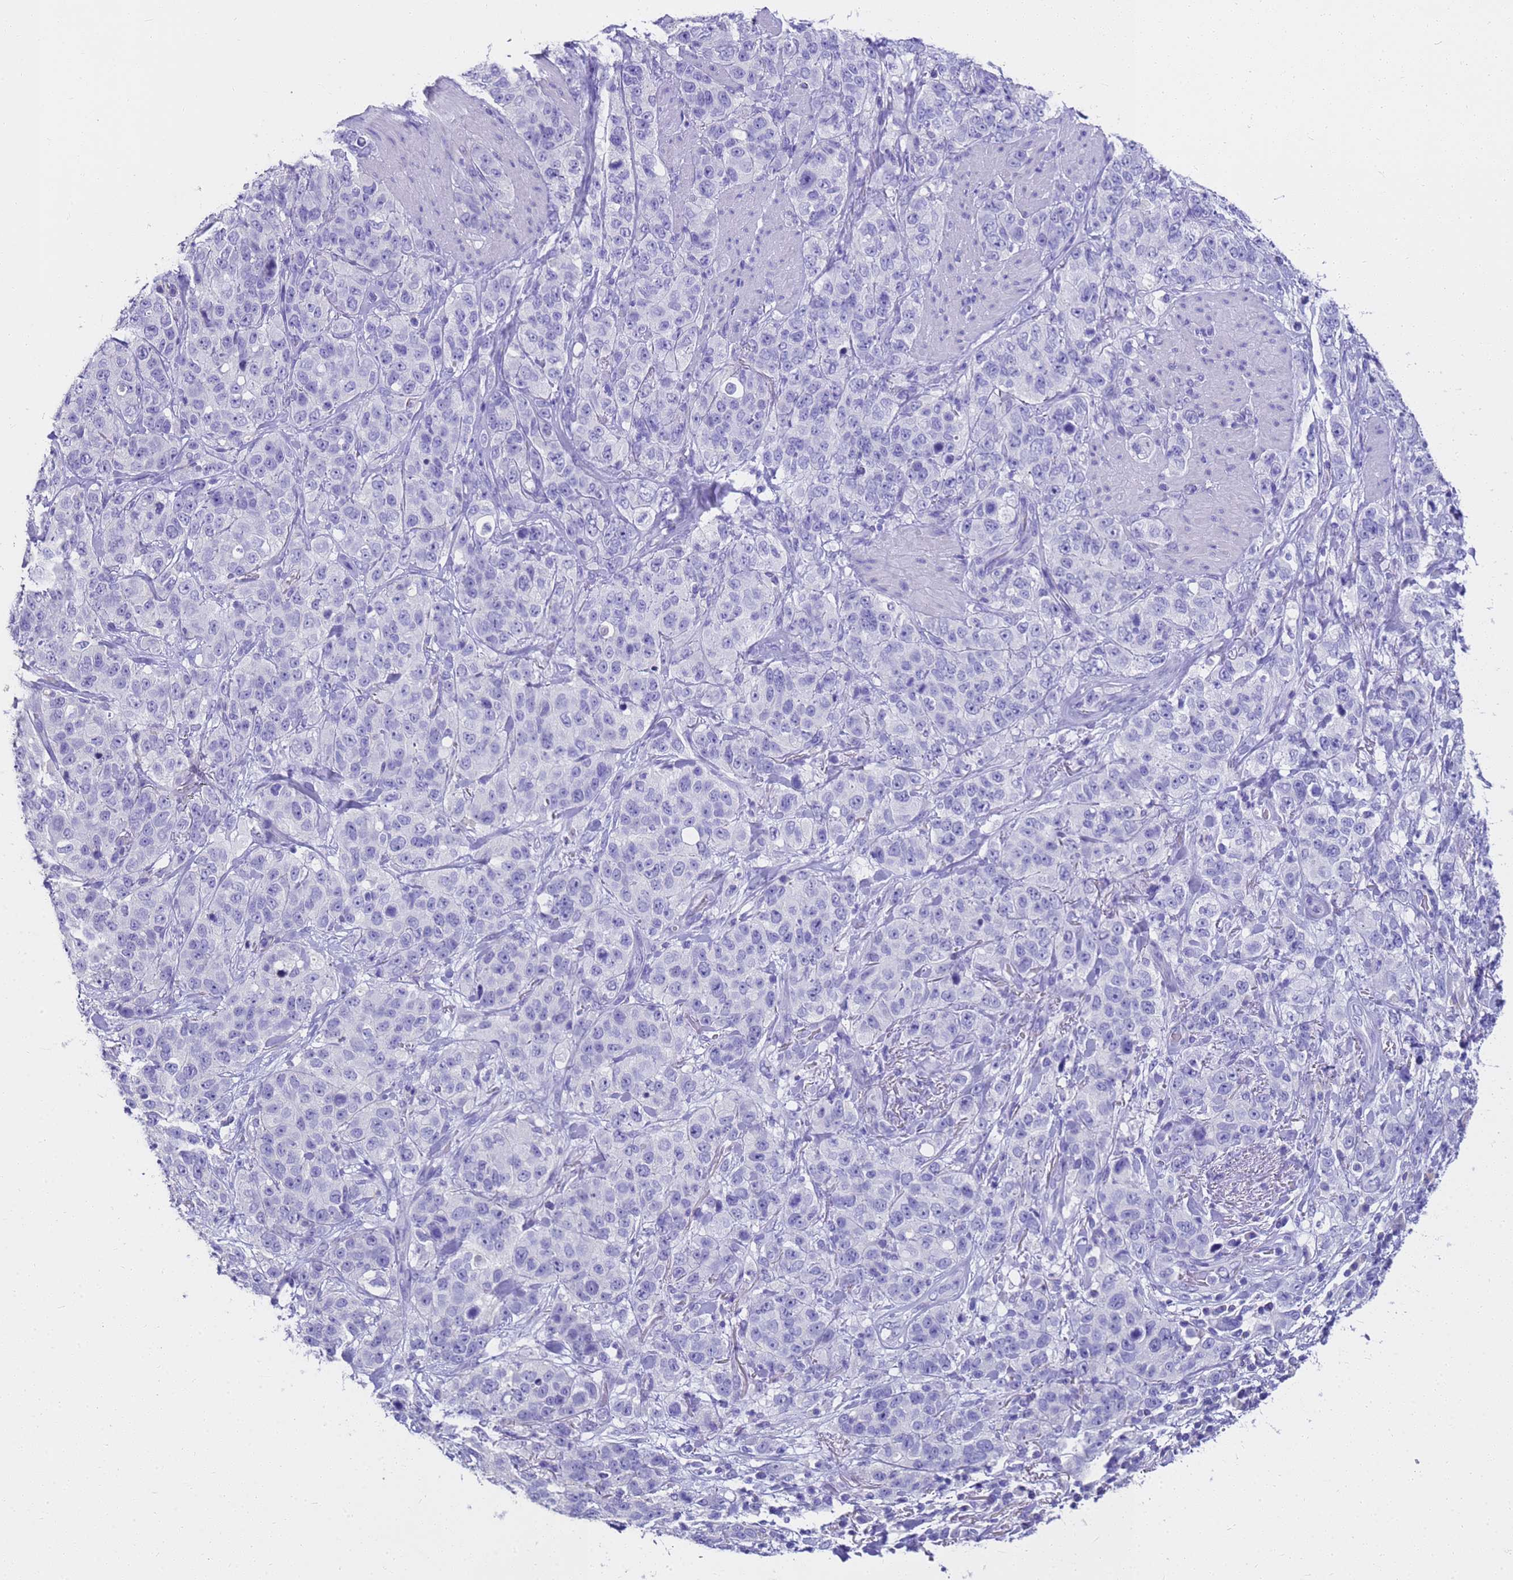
{"staining": {"intensity": "negative", "quantity": "none", "location": "none"}, "tissue": "stomach cancer", "cell_type": "Tumor cells", "image_type": "cancer", "snomed": [{"axis": "morphology", "description": "Adenocarcinoma, NOS"}, {"axis": "topography", "description": "Stomach"}], "caption": "IHC image of neoplastic tissue: human stomach cancer stained with DAB (3,3'-diaminobenzidine) demonstrates no significant protein staining in tumor cells.", "gene": "MS4A13", "patient": {"sex": "male", "age": 48}}